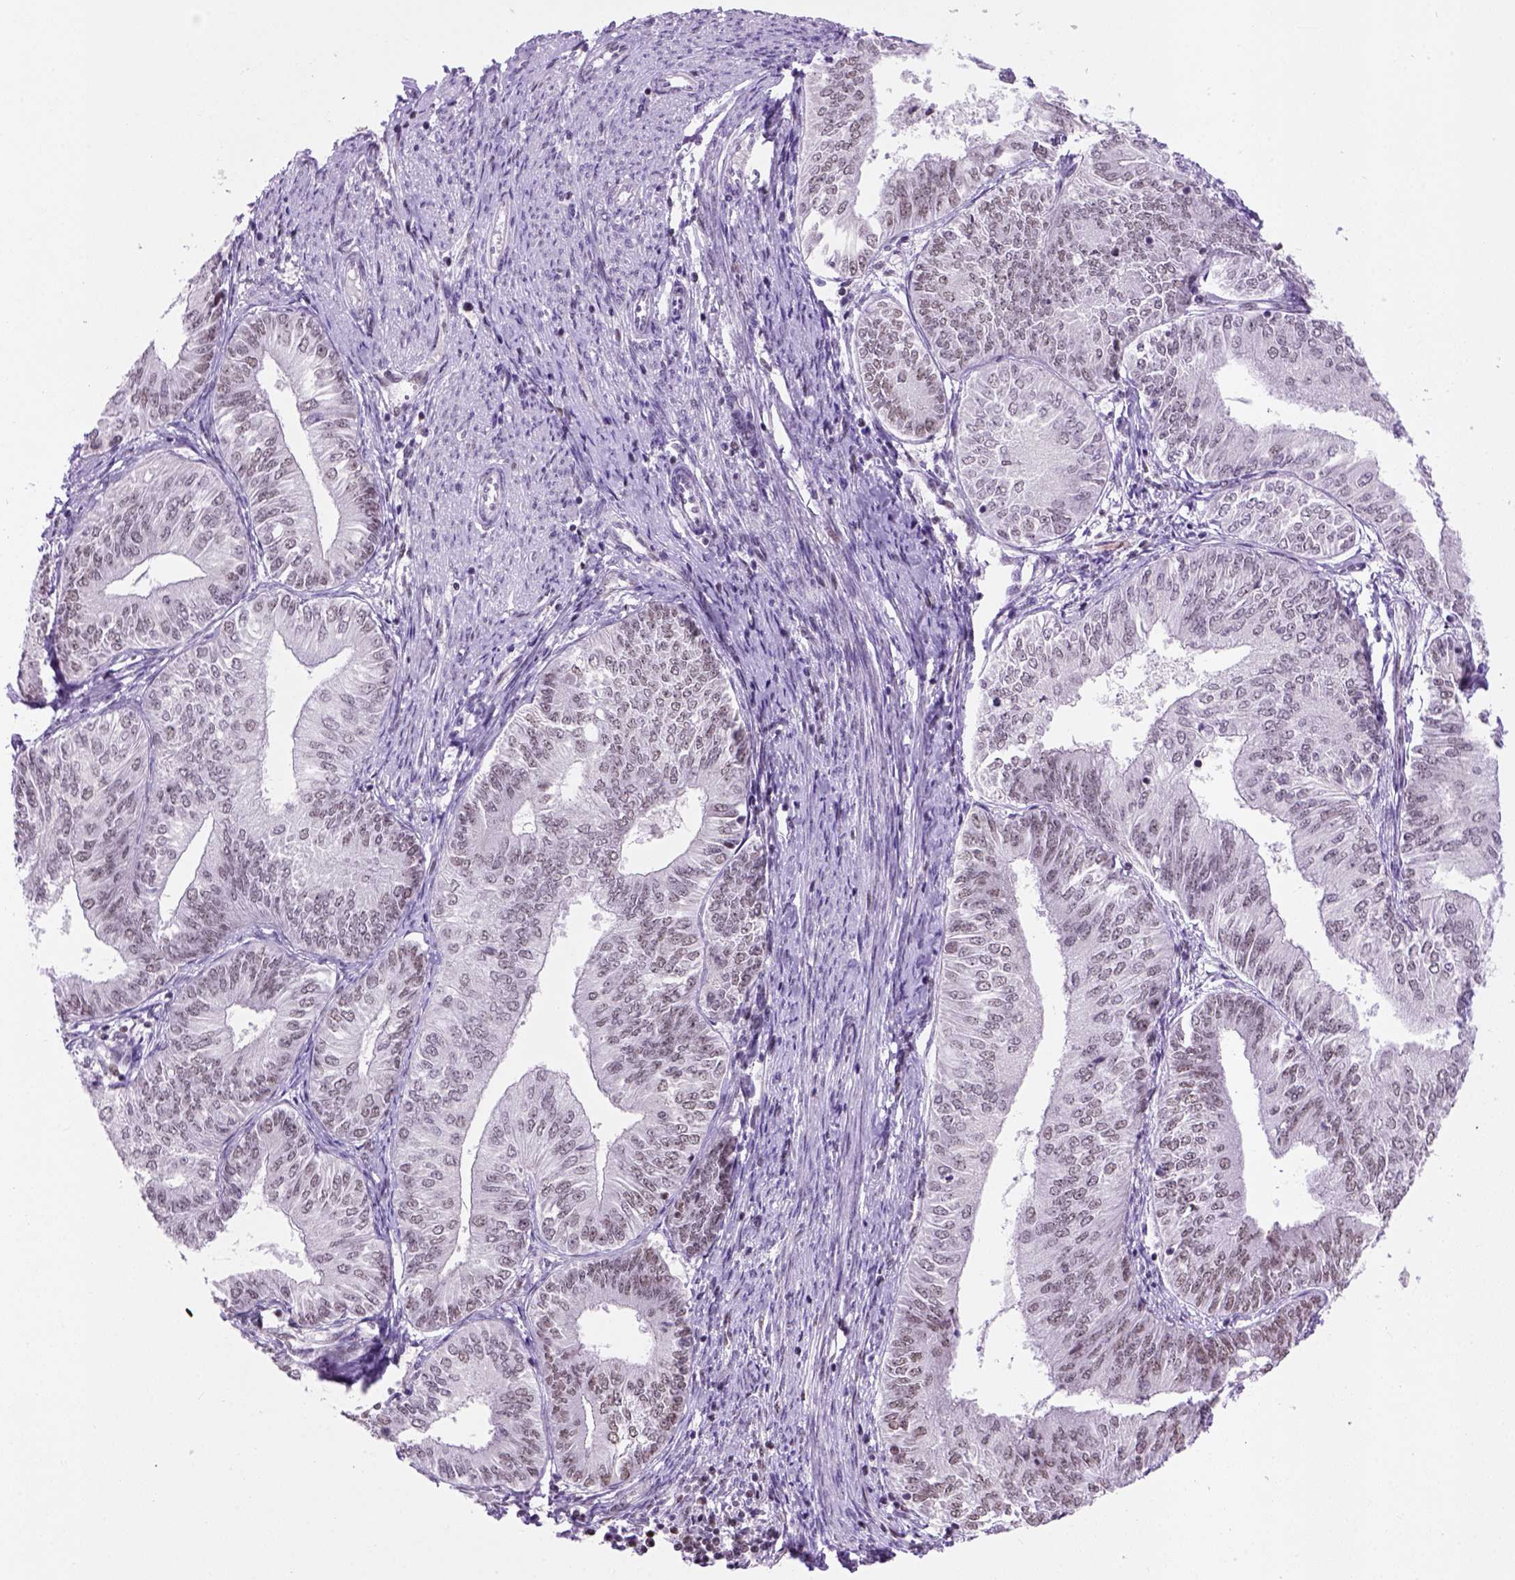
{"staining": {"intensity": "weak", "quantity": ">75%", "location": "nuclear"}, "tissue": "endometrial cancer", "cell_type": "Tumor cells", "image_type": "cancer", "snomed": [{"axis": "morphology", "description": "Adenocarcinoma, NOS"}, {"axis": "topography", "description": "Endometrium"}], "caption": "A micrograph showing weak nuclear staining in about >75% of tumor cells in endometrial adenocarcinoma, as visualized by brown immunohistochemical staining.", "gene": "TBPL1", "patient": {"sex": "female", "age": 58}}